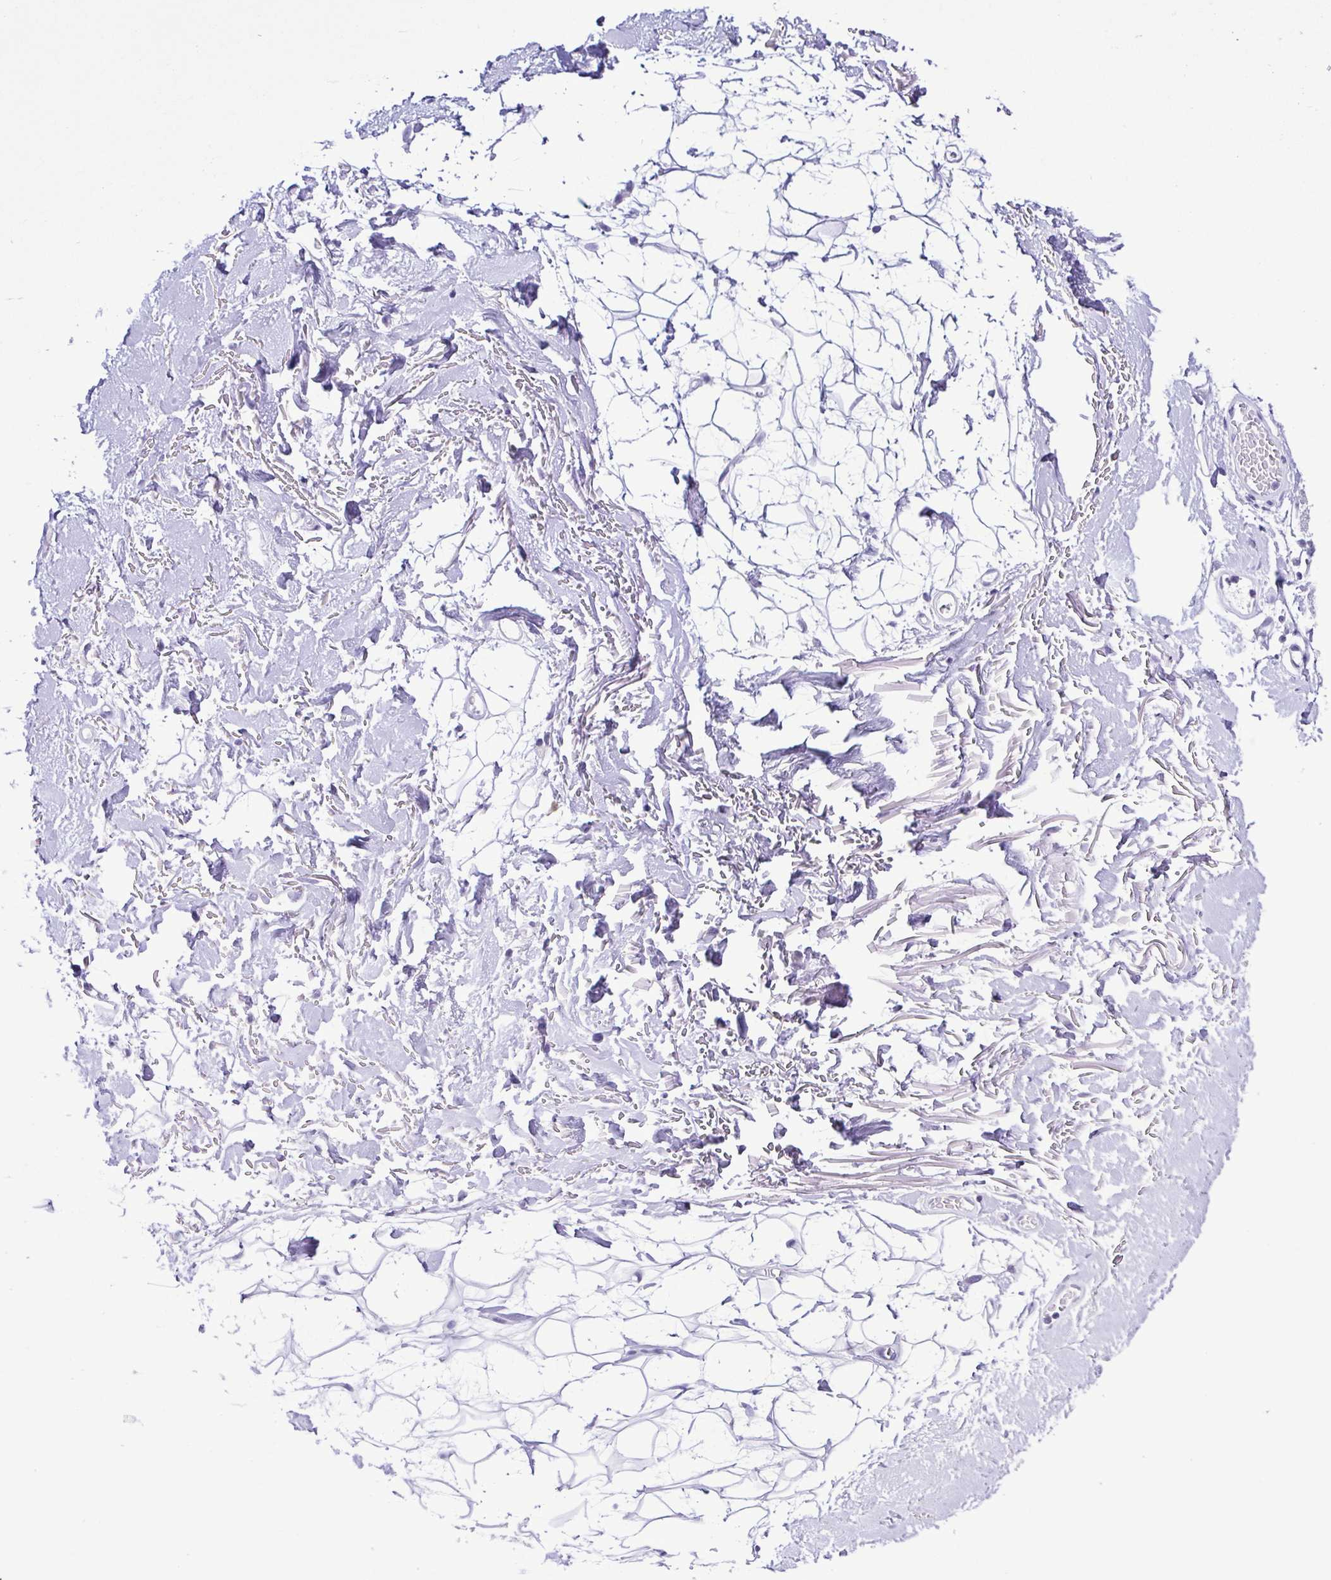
{"staining": {"intensity": "negative", "quantity": "none", "location": "none"}, "tissue": "adipose tissue", "cell_type": "Adipocytes", "image_type": "normal", "snomed": [{"axis": "morphology", "description": "Normal tissue, NOS"}, {"axis": "topography", "description": "Anal"}, {"axis": "topography", "description": "Peripheral nerve tissue"}], "caption": "Histopathology image shows no significant protein positivity in adipocytes of unremarkable adipose tissue. (Stains: DAB immunohistochemistry with hematoxylin counter stain, Microscopy: brightfield microscopy at high magnification).", "gene": "SPATA16", "patient": {"sex": "male", "age": 78}}